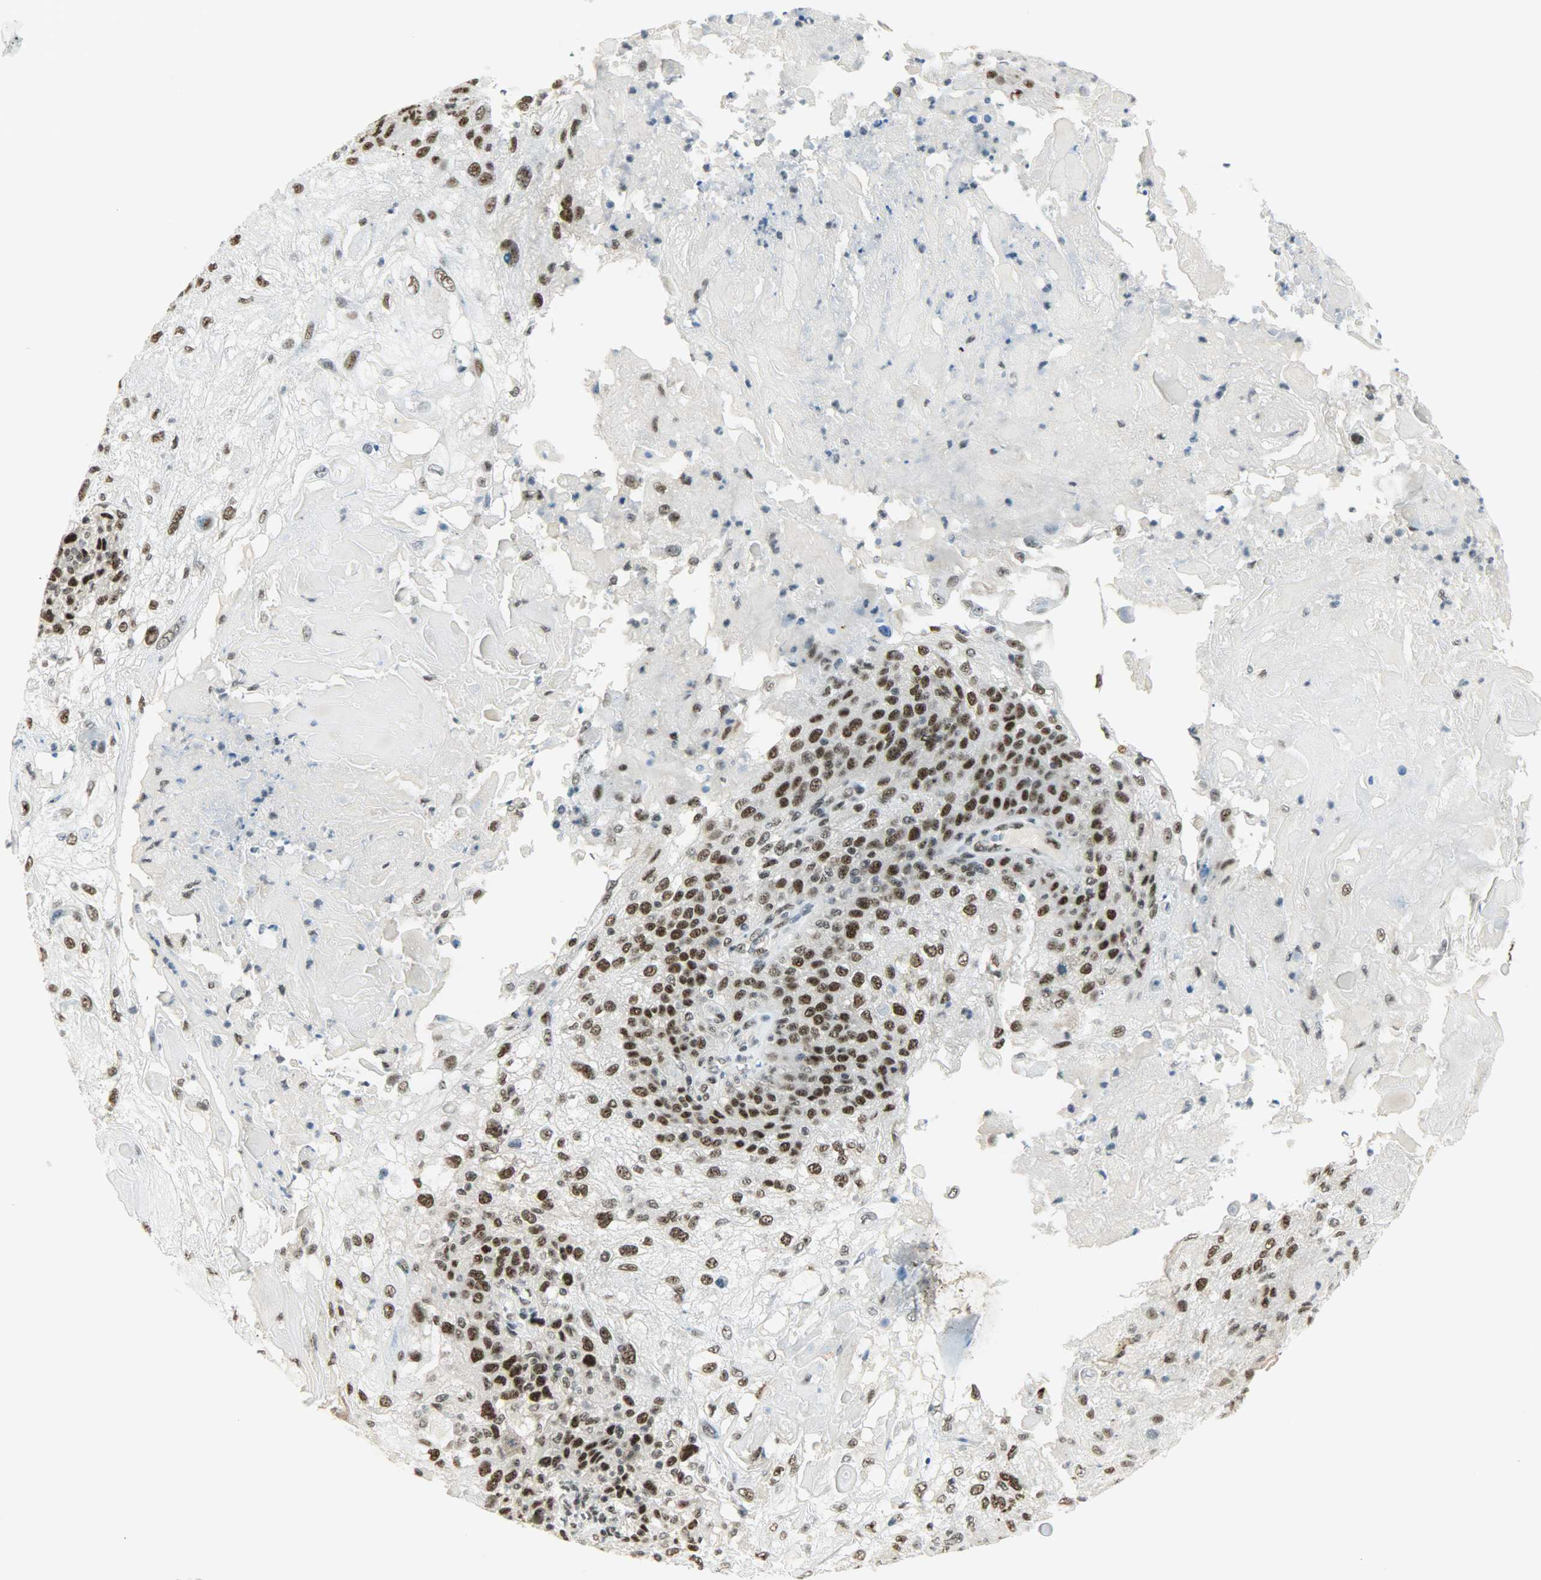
{"staining": {"intensity": "strong", "quantity": ">75%", "location": "nuclear"}, "tissue": "skin cancer", "cell_type": "Tumor cells", "image_type": "cancer", "snomed": [{"axis": "morphology", "description": "Normal tissue, NOS"}, {"axis": "morphology", "description": "Squamous cell carcinoma, NOS"}, {"axis": "topography", "description": "Skin"}], "caption": "Human skin cancer (squamous cell carcinoma) stained with a protein marker demonstrates strong staining in tumor cells.", "gene": "SUGP1", "patient": {"sex": "female", "age": 83}}